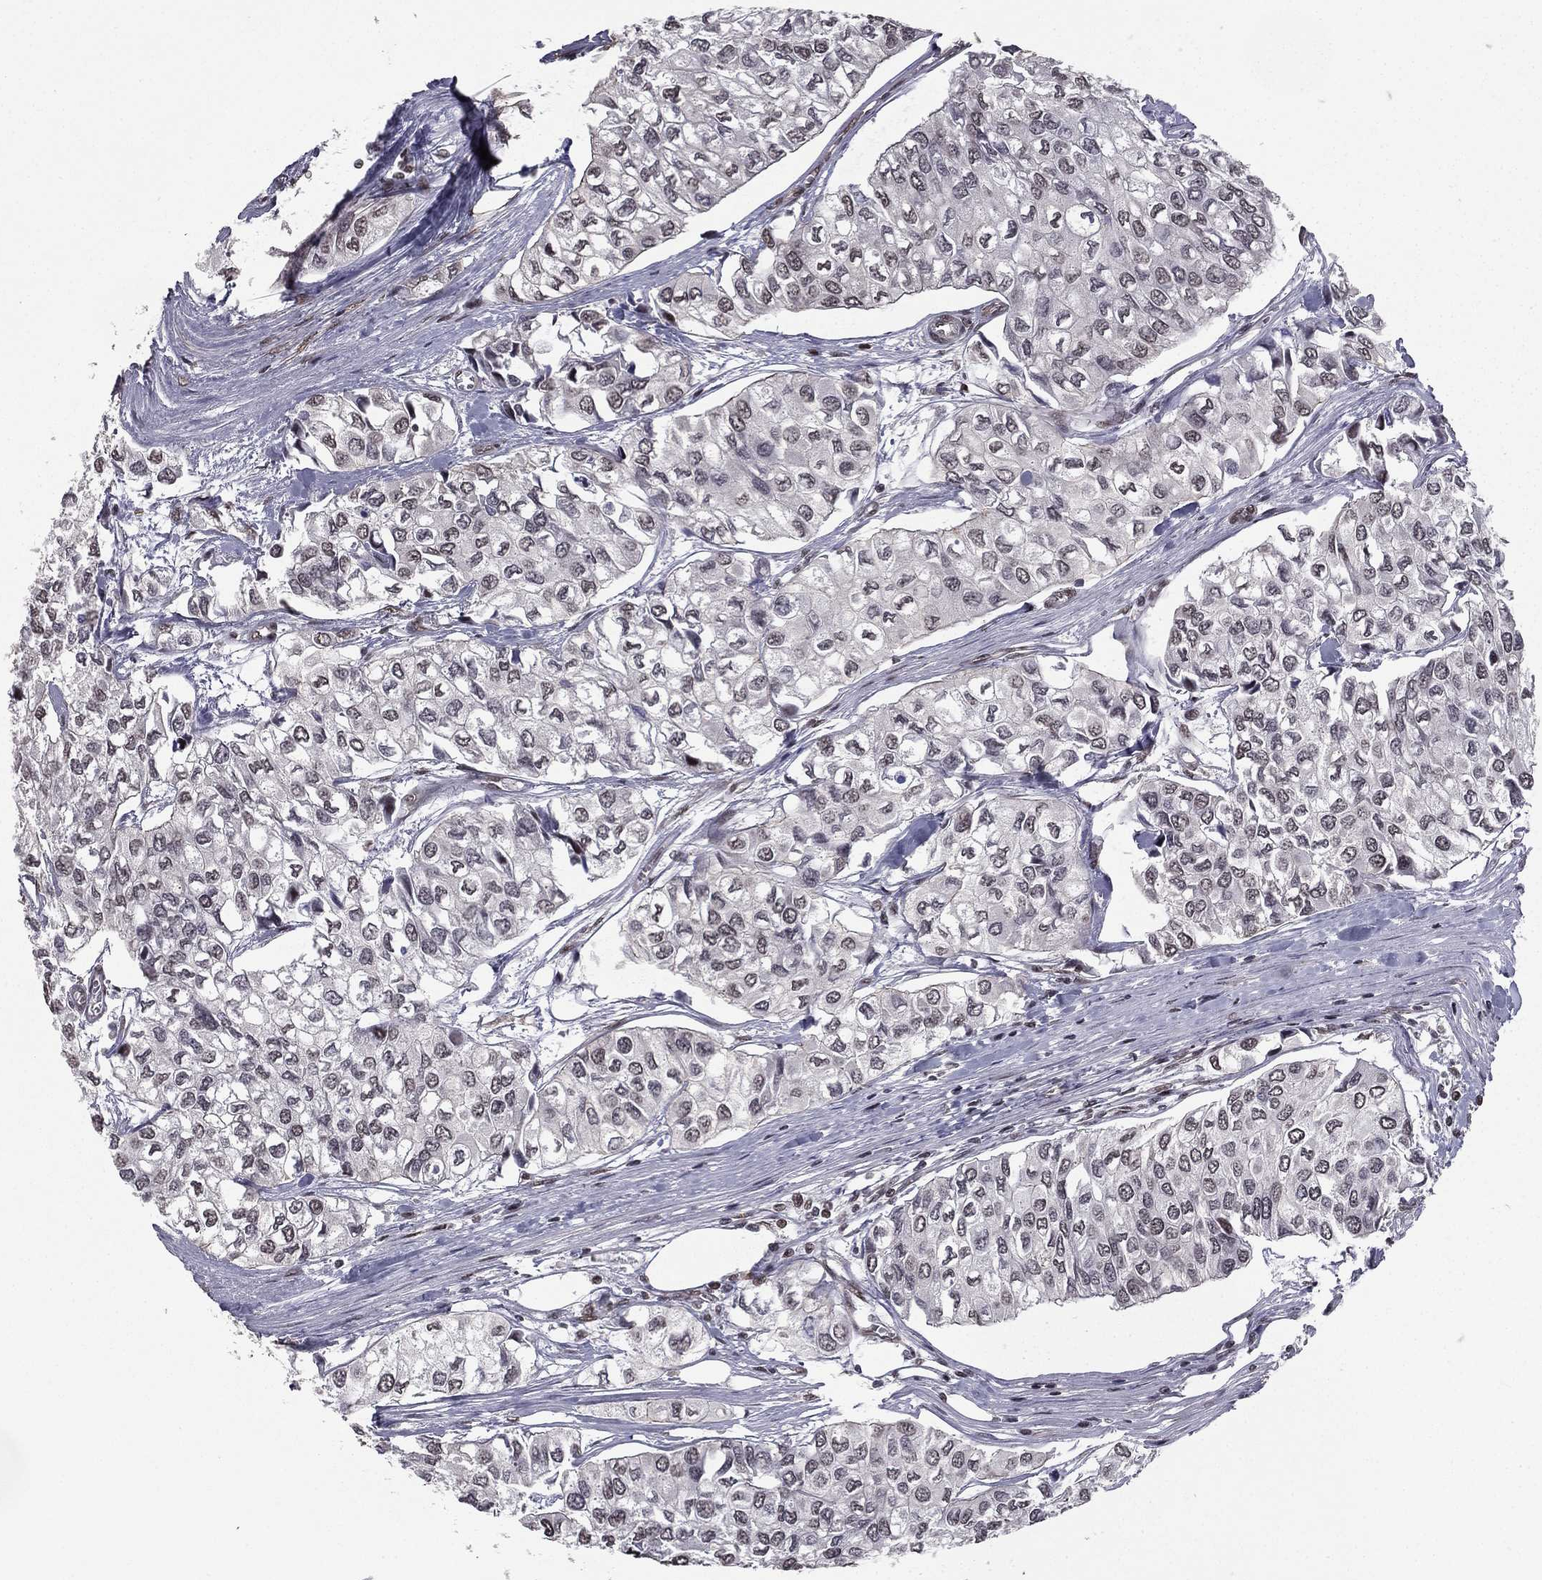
{"staining": {"intensity": "negative", "quantity": "none", "location": "none"}, "tissue": "urothelial cancer", "cell_type": "Tumor cells", "image_type": "cancer", "snomed": [{"axis": "morphology", "description": "Urothelial carcinoma, High grade"}, {"axis": "topography", "description": "Urinary bladder"}], "caption": "Immunohistochemistry of urothelial cancer shows no staining in tumor cells.", "gene": "RARB", "patient": {"sex": "male", "age": 73}}